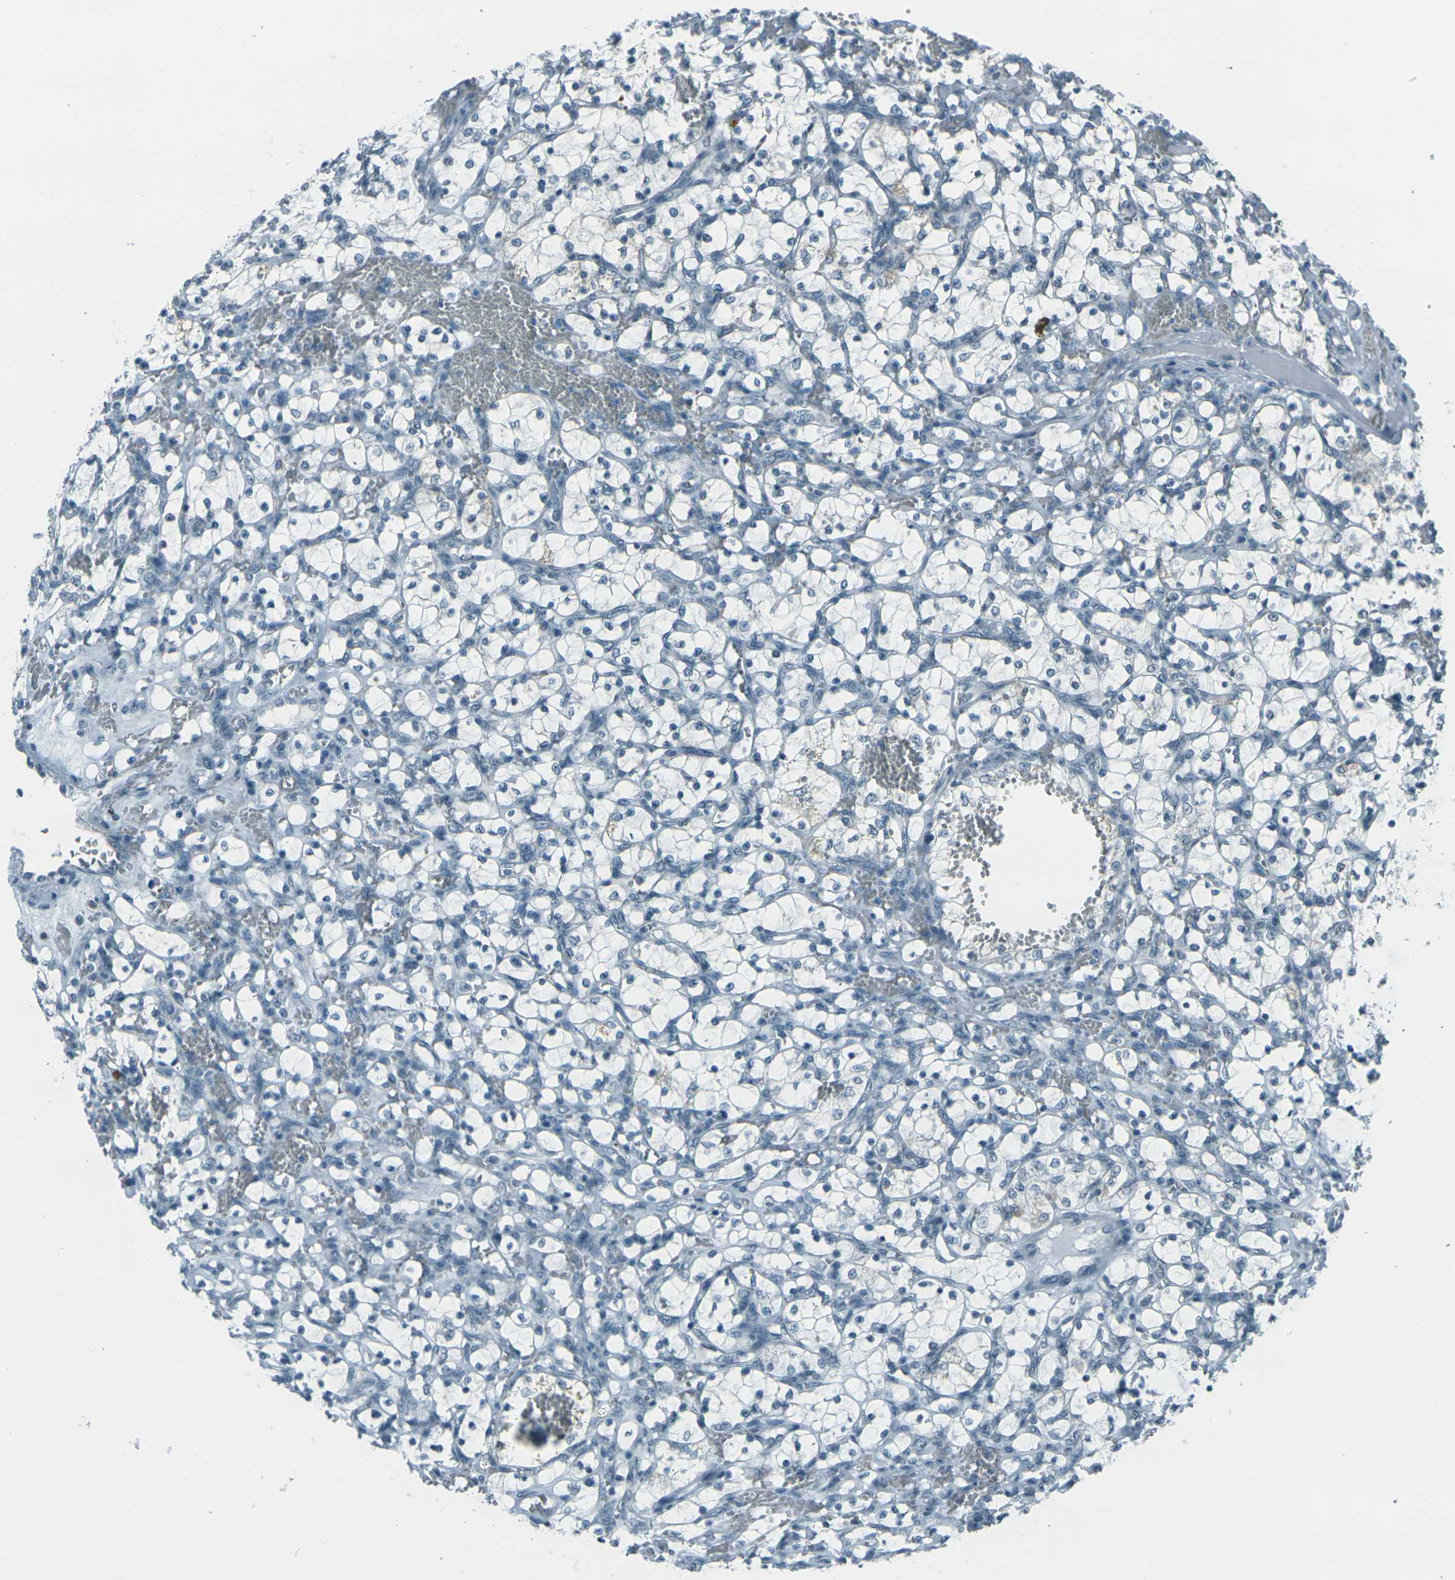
{"staining": {"intensity": "negative", "quantity": "none", "location": "none"}, "tissue": "renal cancer", "cell_type": "Tumor cells", "image_type": "cancer", "snomed": [{"axis": "morphology", "description": "Adenocarcinoma, NOS"}, {"axis": "topography", "description": "Kidney"}], "caption": "IHC histopathology image of neoplastic tissue: renal cancer stained with DAB displays no significant protein staining in tumor cells.", "gene": "H2BC1", "patient": {"sex": "female", "age": 69}}